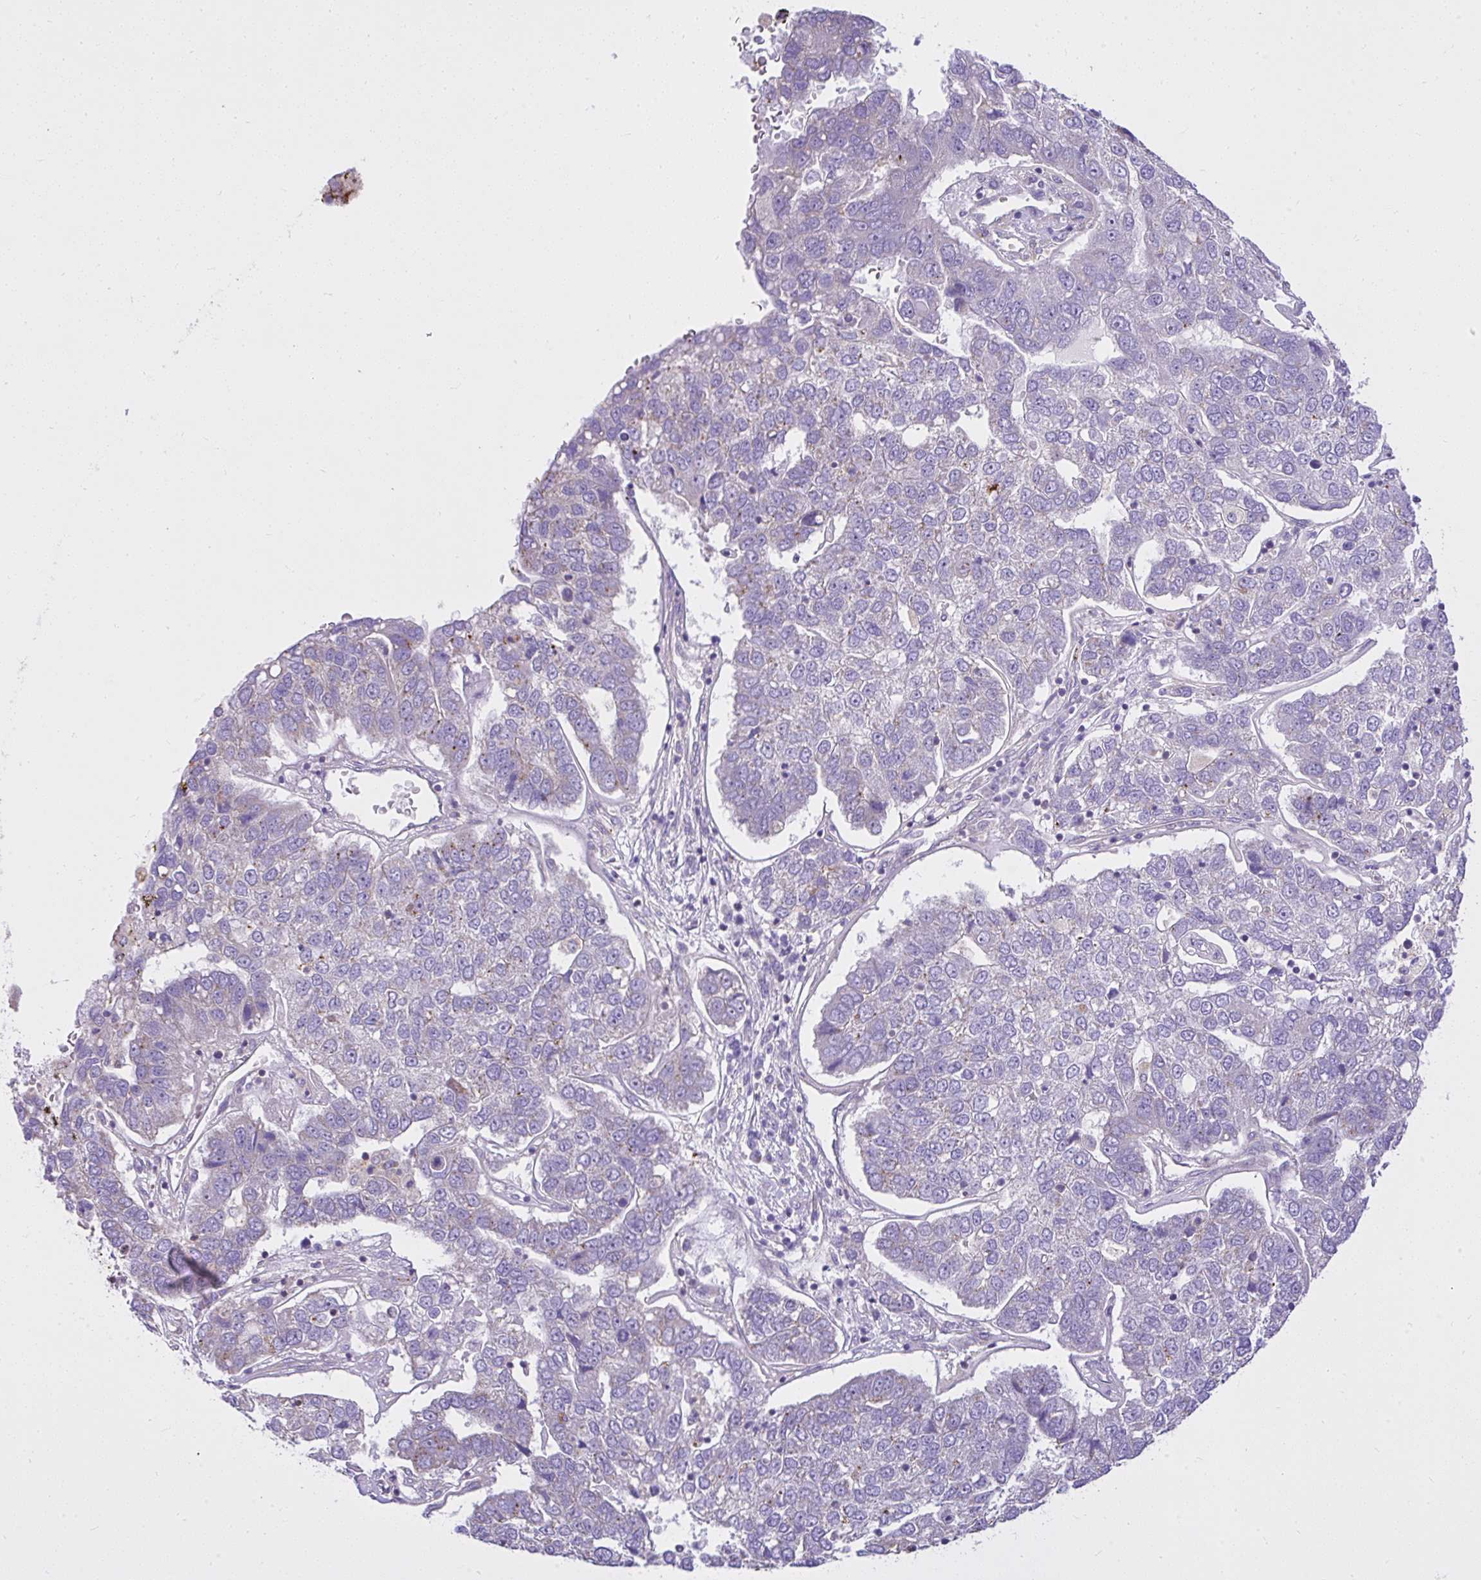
{"staining": {"intensity": "negative", "quantity": "none", "location": "none"}, "tissue": "pancreatic cancer", "cell_type": "Tumor cells", "image_type": "cancer", "snomed": [{"axis": "morphology", "description": "Adenocarcinoma, NOS"}, {"axis": "topography", "description": "Pancreas"}], "caption": "Tumor cells are negative for brown protein staining in pancreatic adenocarcinoma.", "gene": "CCDC142", "patient": {"sex": "female", "age": 61}}